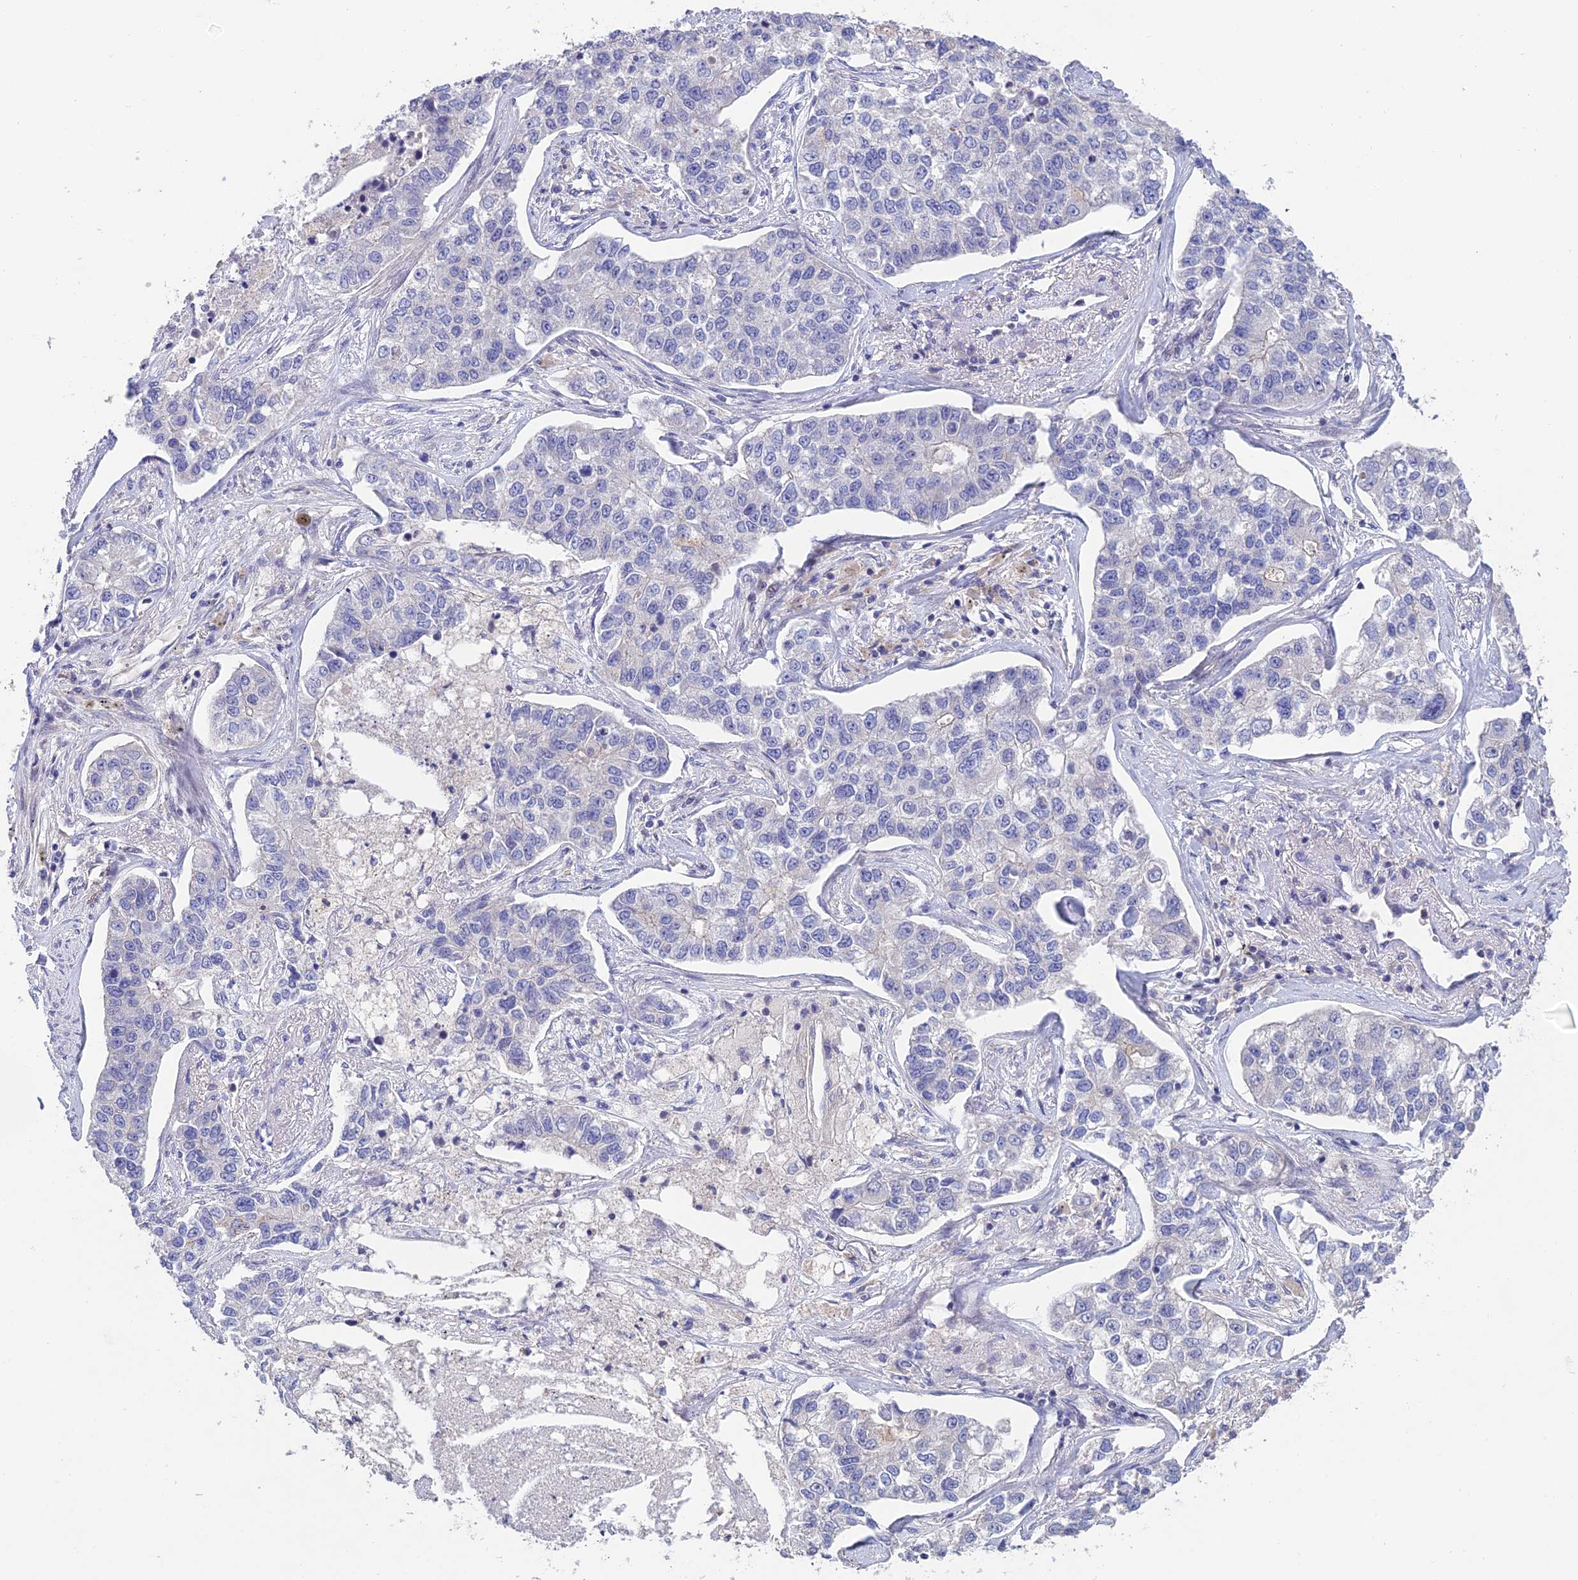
{"staining": {"intensity": "negative", "quantity": "none", "location": "none"}, "tissue": "lung cancer", "cell_type": "Tumor cells", "image_type": "cancer", "snomed": [{"axis": "morphology", "description": "Adenocarcinoma, NOS"}, {"axis": "topography", "description": "Lung"}], "caption": "Adenocarcinoma (lung) was stained to show a protein in brown. There is no significant staining in tumor cells. (DAB (3,3'-diaminobenzidine) IHC with hematoxylin counter stain).", "gene": "USP37", "patient": {"sex": "male", "age": 49}}